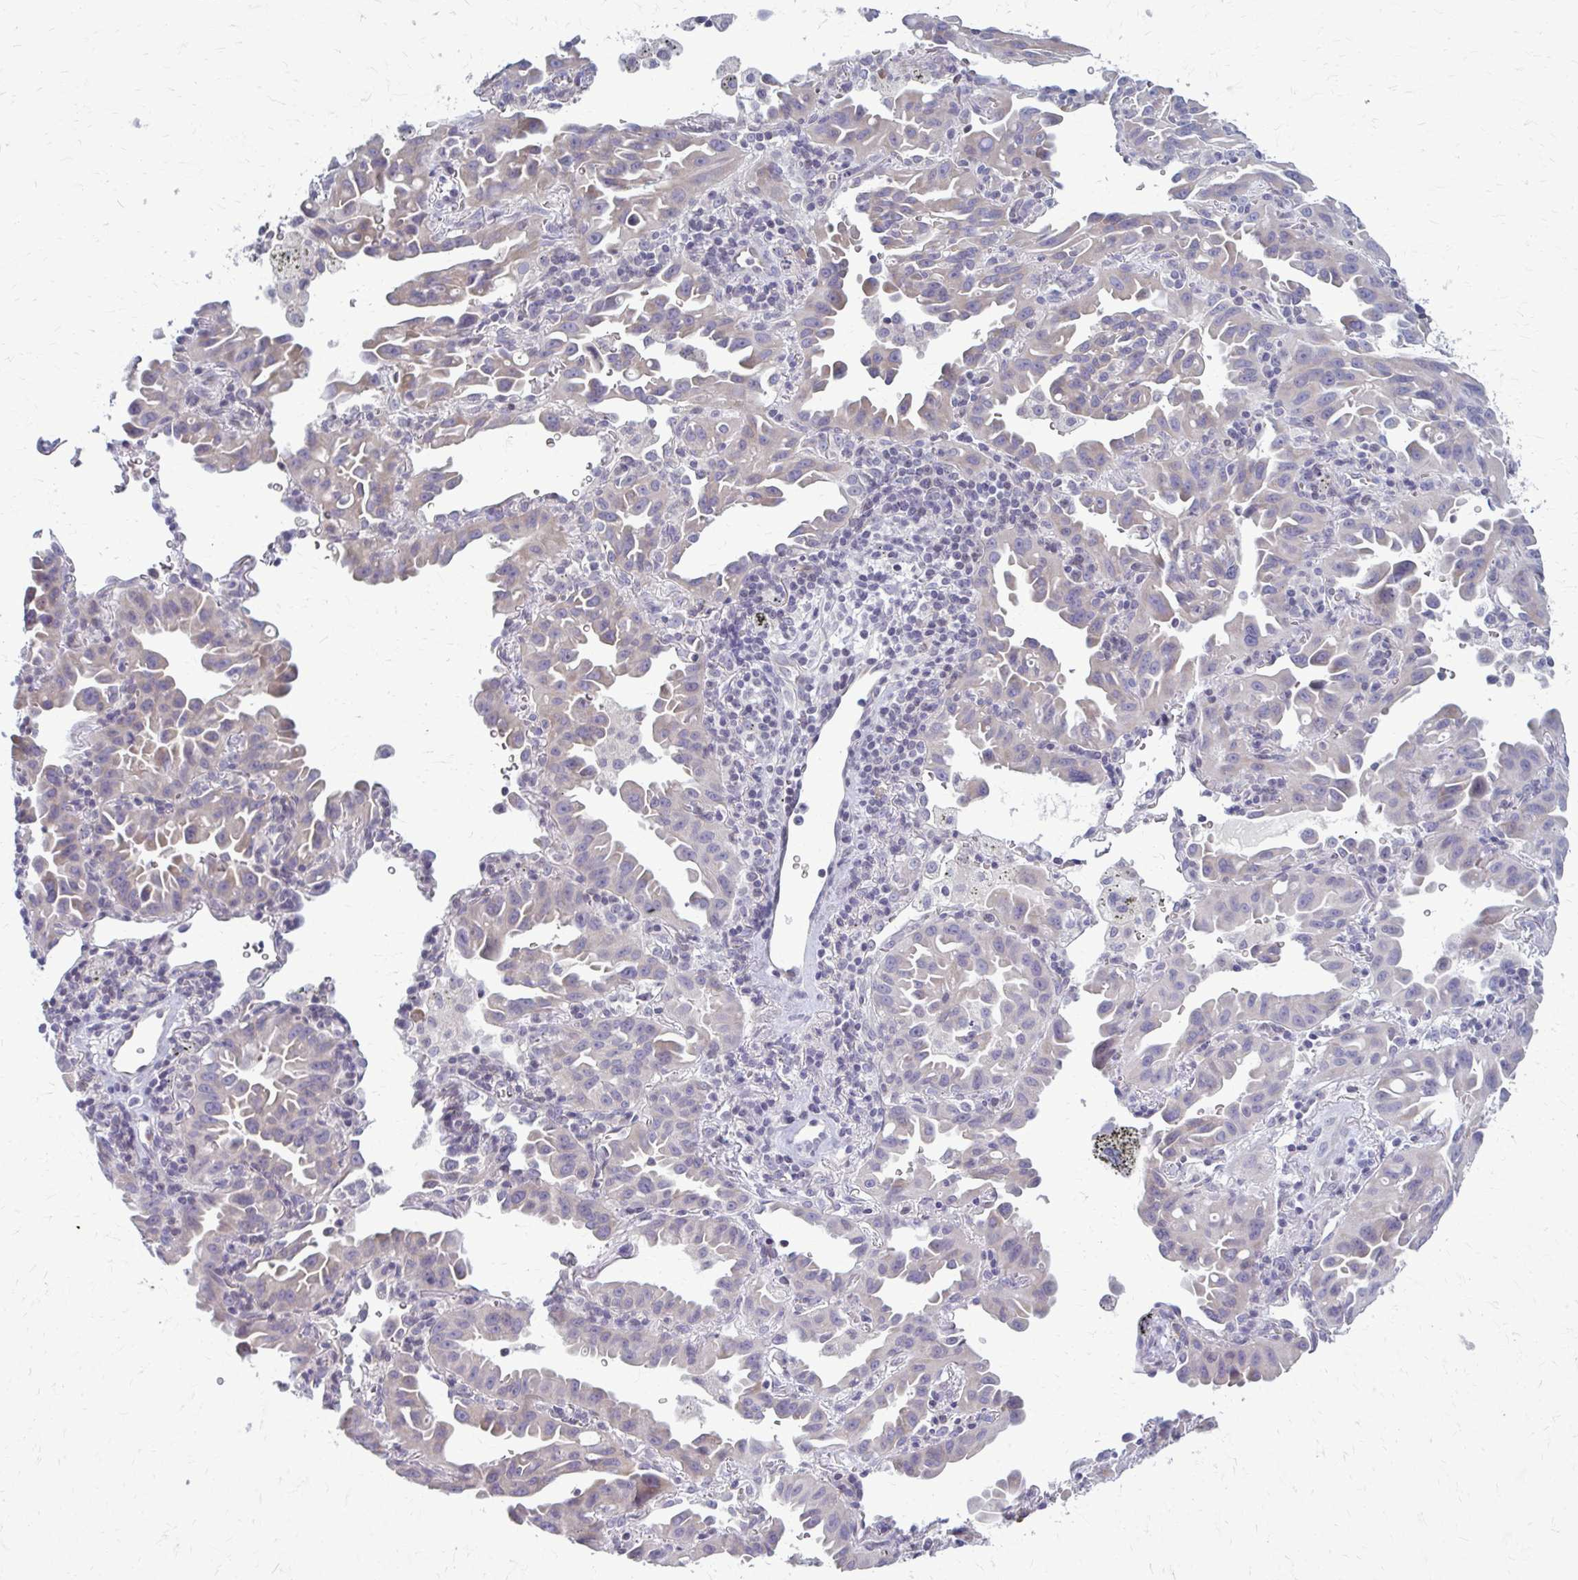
{"staining": {"intensity": "negative", "quantity": "none", "location": "none"}, "tissue": "lung cancer", "cell_type": "Tumor cells", "image_type": "cancer", "snomed": [{"axis": "morphology", "description": "Adenocarcinoma, NOS"}, {"axis": "topography", "description": "Lung"}], "caption": "There is no significant positivity in tumor cells of lung cancer (adenocarcinoma). (Brightfield microscopy of DAB (3,3'-diaminobenzidine) immunohistochemistry at high magnification).", "gene": "MCRIP2", "patient": {"sex": "male", "age": 68}}